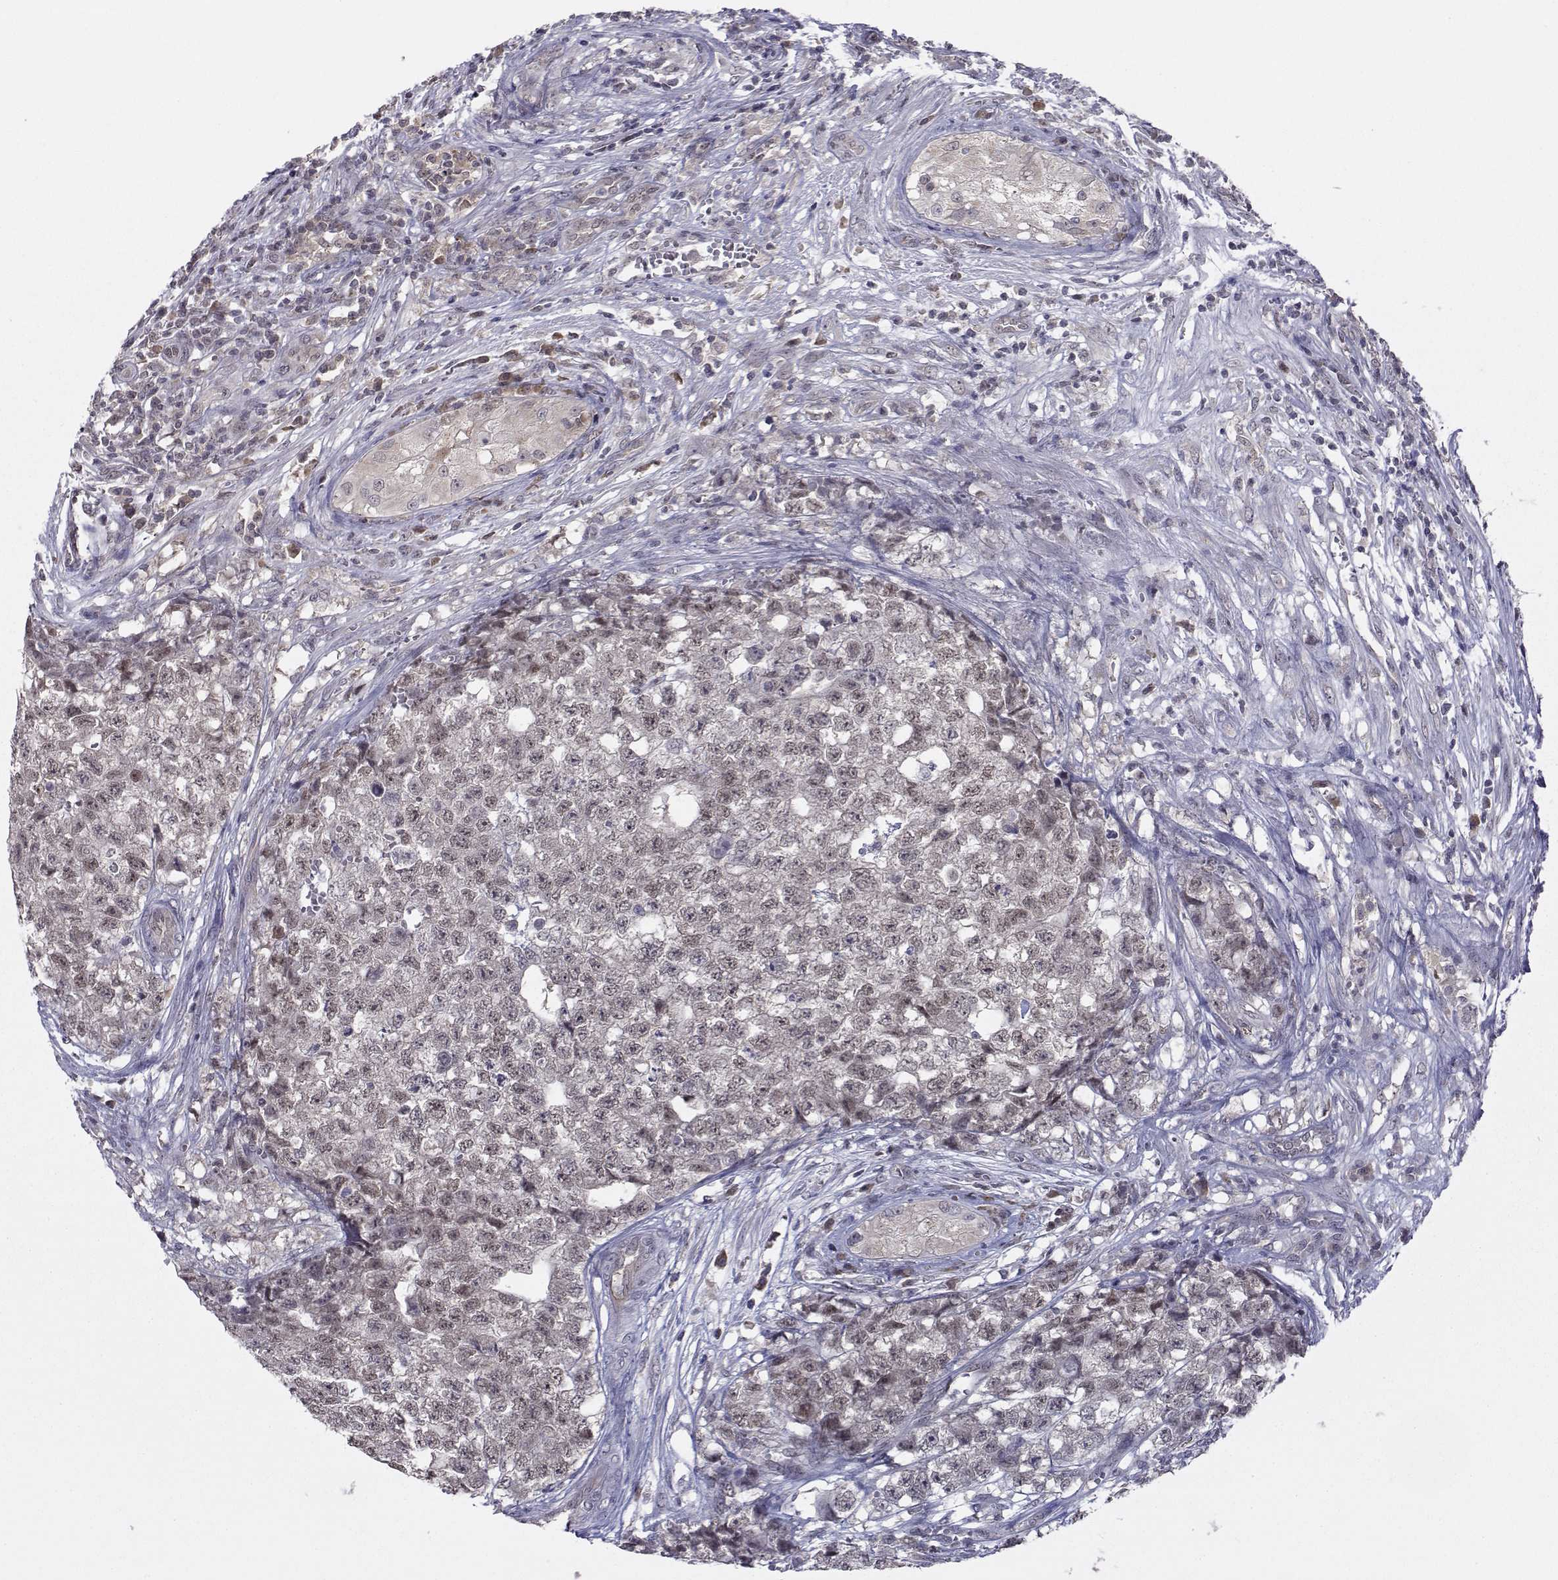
{"staining": {"intensity": "negative", "quantity": "none", "location": "none"}, "tissue": "testis cancer", "cell_type": "Tumor cells", "image_type": "cancer", "snomed": [{"axis": "morphology", "description": "Seminoma, NOS"}, {"axis": "morphology", "description": "Carcinoma, Embryonal, NOS"}, {"axis": "topography", "description": "Testis"}], "caption": "This is an immunohistochemistry histopathology image of human testis cancer. There is no staining in tumor cells.", "gene": "KIF13B", "patient": {"sex": "male", "age": 22}}